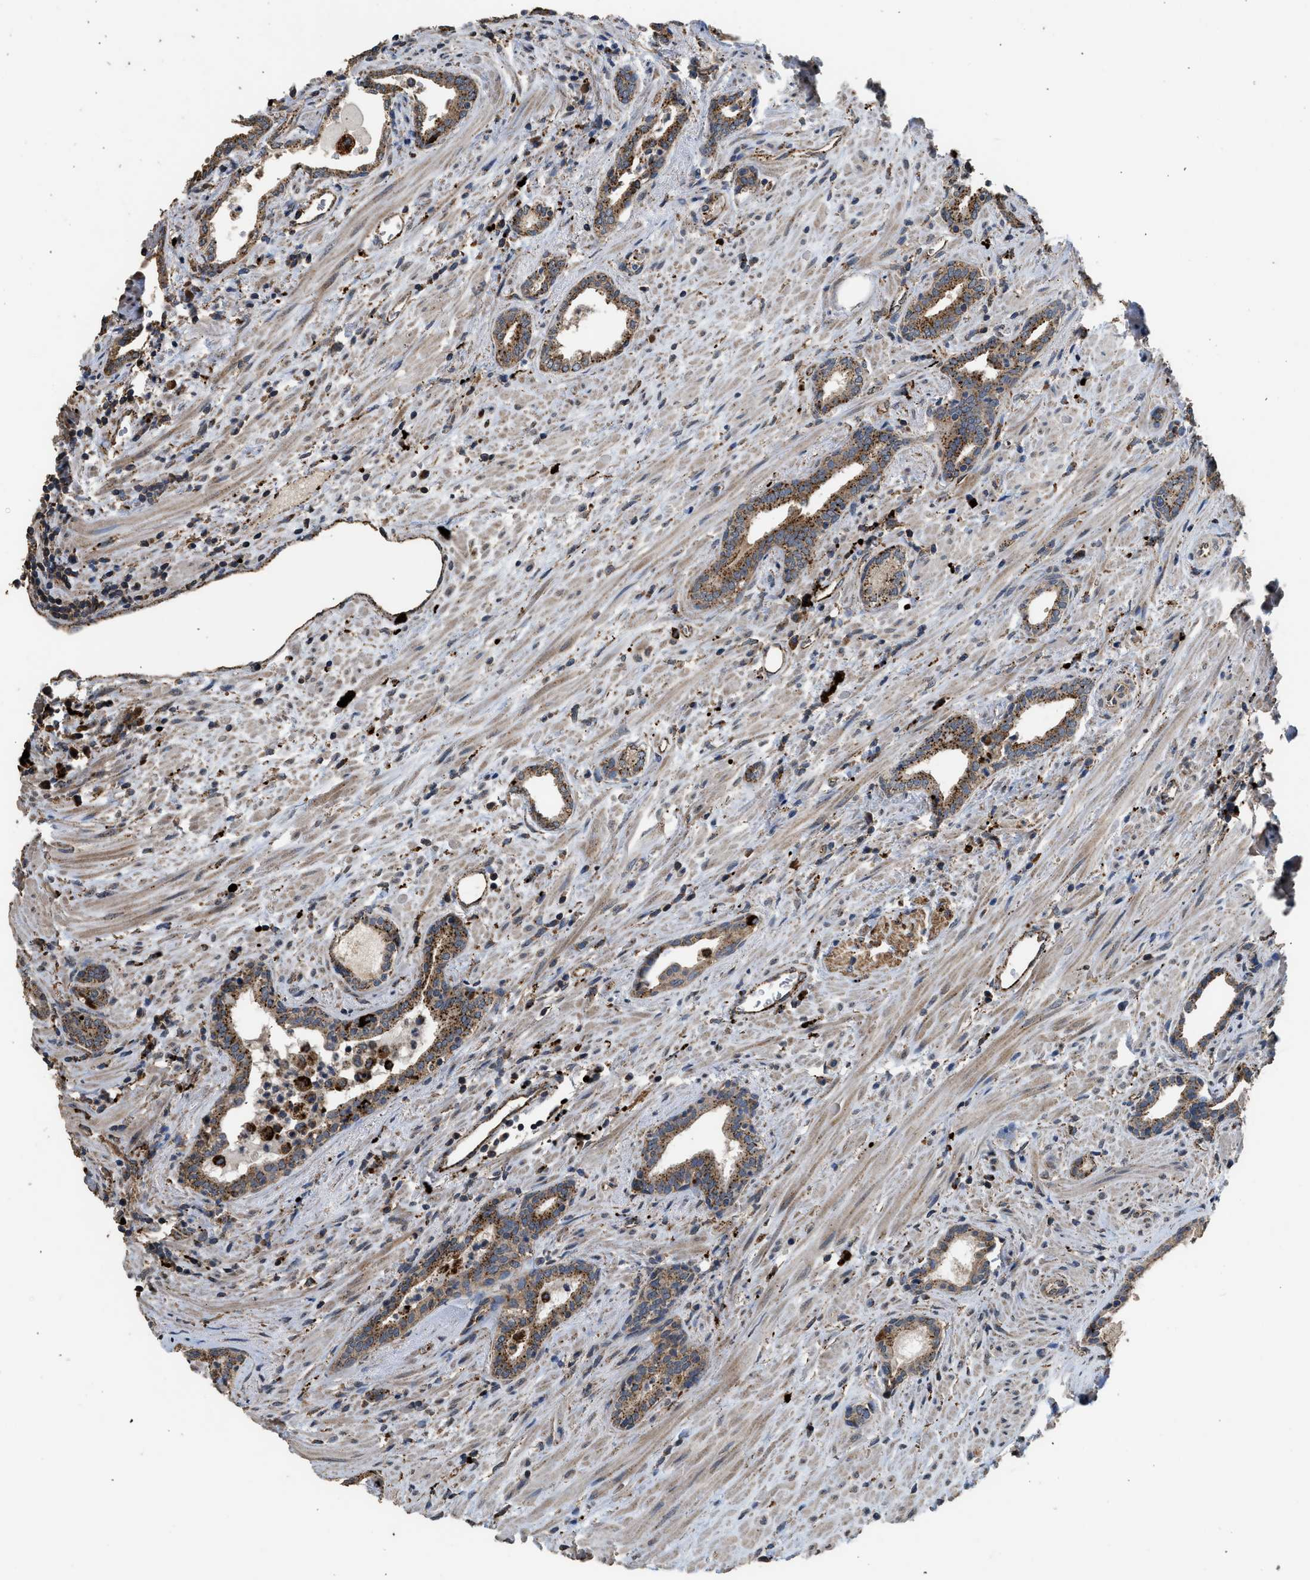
{"staining": {"intensity": "moderate", "quantity": ">75%", "location": "cytoplasmic/membranous"}, "tissue": "prostate cancer", "cell_type": "Tumor cells", "image_type": "cancer", "snomed": [{"axis": "morphology", "description": "Adenocarcinoma, High grade"}, {"axis": "topography", "description": "Prostate"}], "caption": "About >75% of tumor cells in adenocarcinoma (high-grade) (prostate) exhibit moderate cytoplasmic/membranous protein staining as visualized by brown immunohistochemical staining.", "gene": "CTSV", "patient": {"sex": "male", "age": 71}}